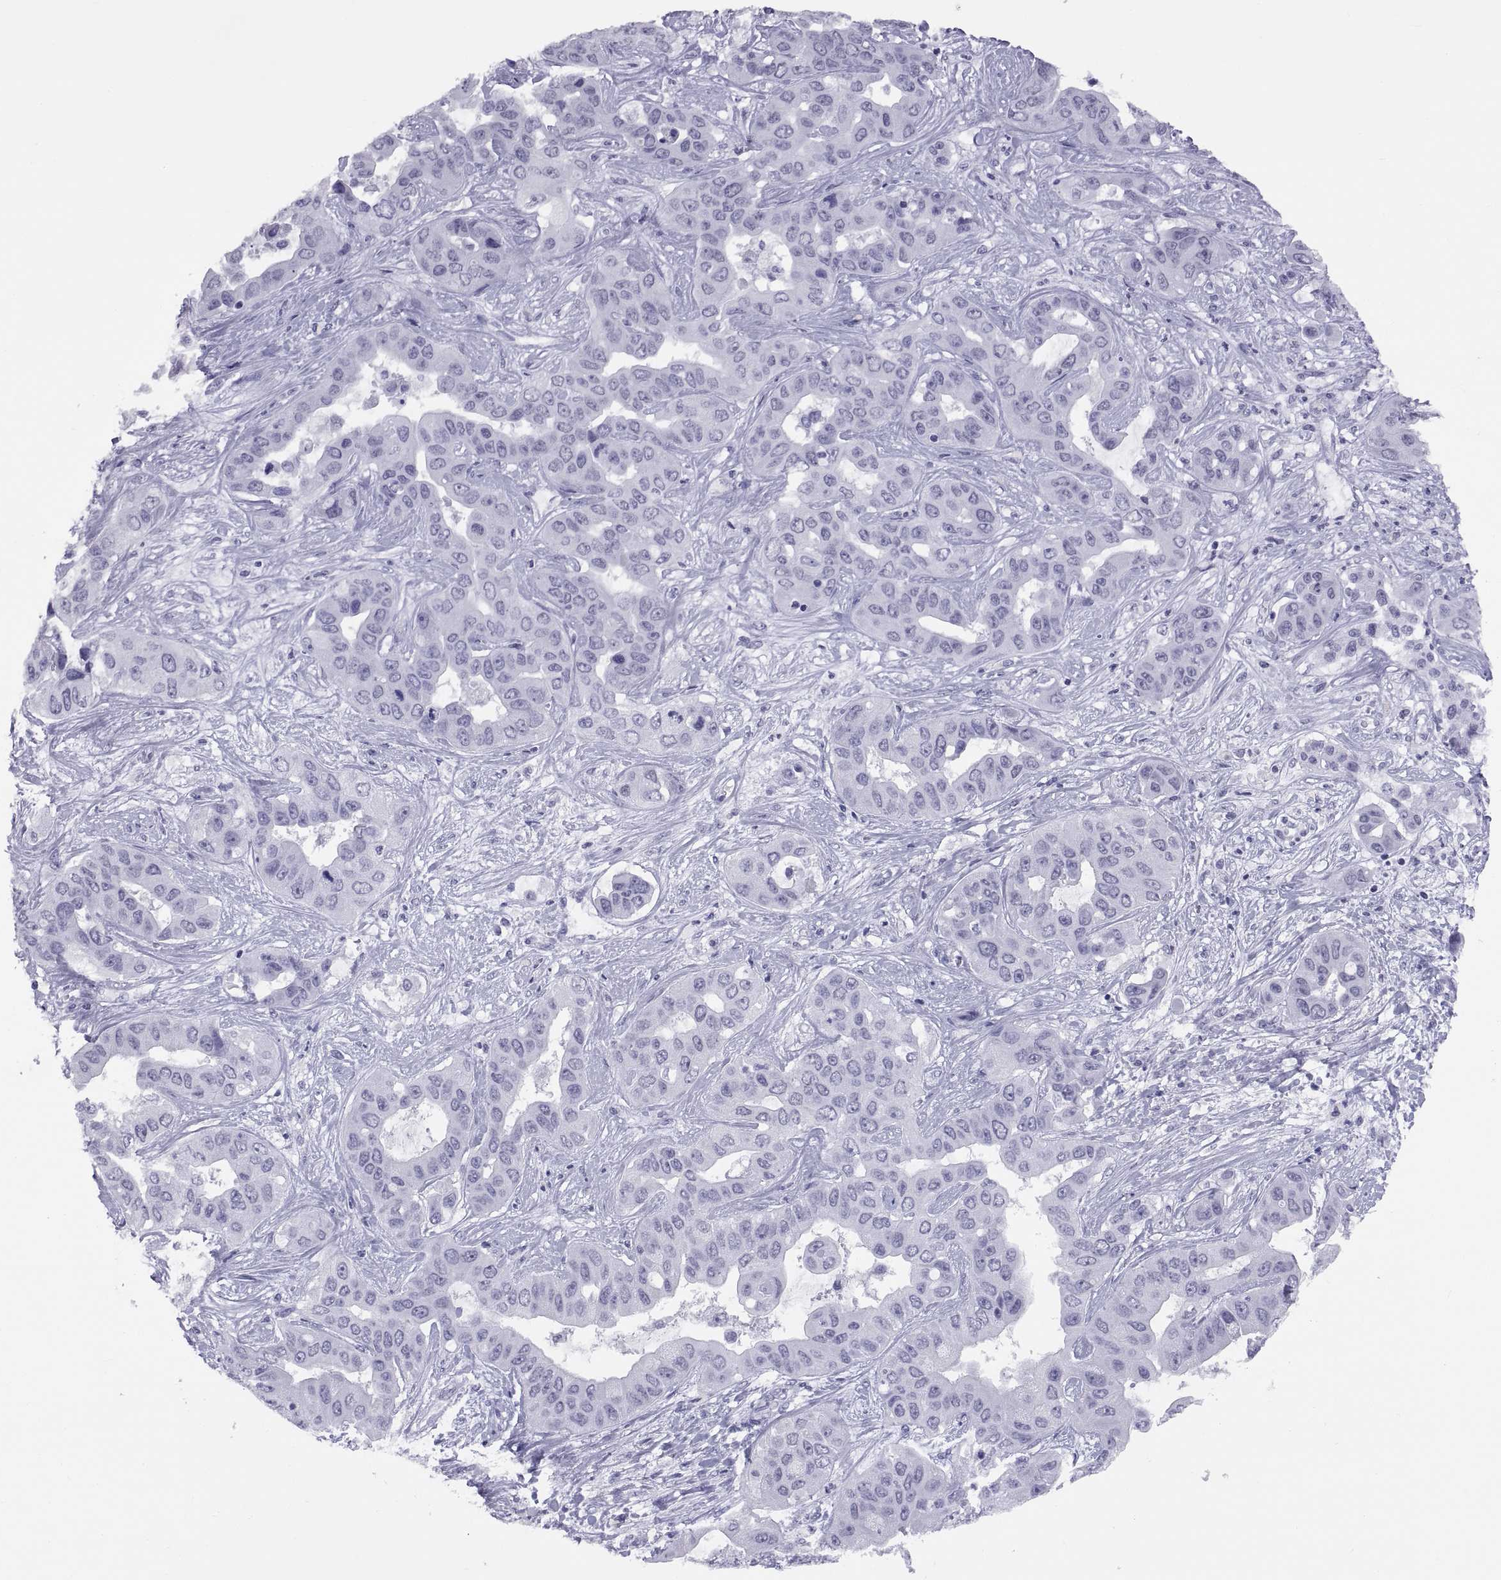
{"staining": {"intensity": "negative", "quantity": "none", "location": "none"}, "tissue": "liver cancer", "cell_type": "Tumor cells", "image_type": "cancer", "snomed": [{"axis": "morphology", "description": "Cholangiocarcinoma"}, {"axis": "topography", "description": "Liver"}], "caption": "High power microscopy histopathology image of an IHC histopathology image of liver cancer (cholangiocarcinoma), revealing no significant staining in tumor cells.", "gene": "NEUROD6", "patient": {"sex": "female", "age": 52}}